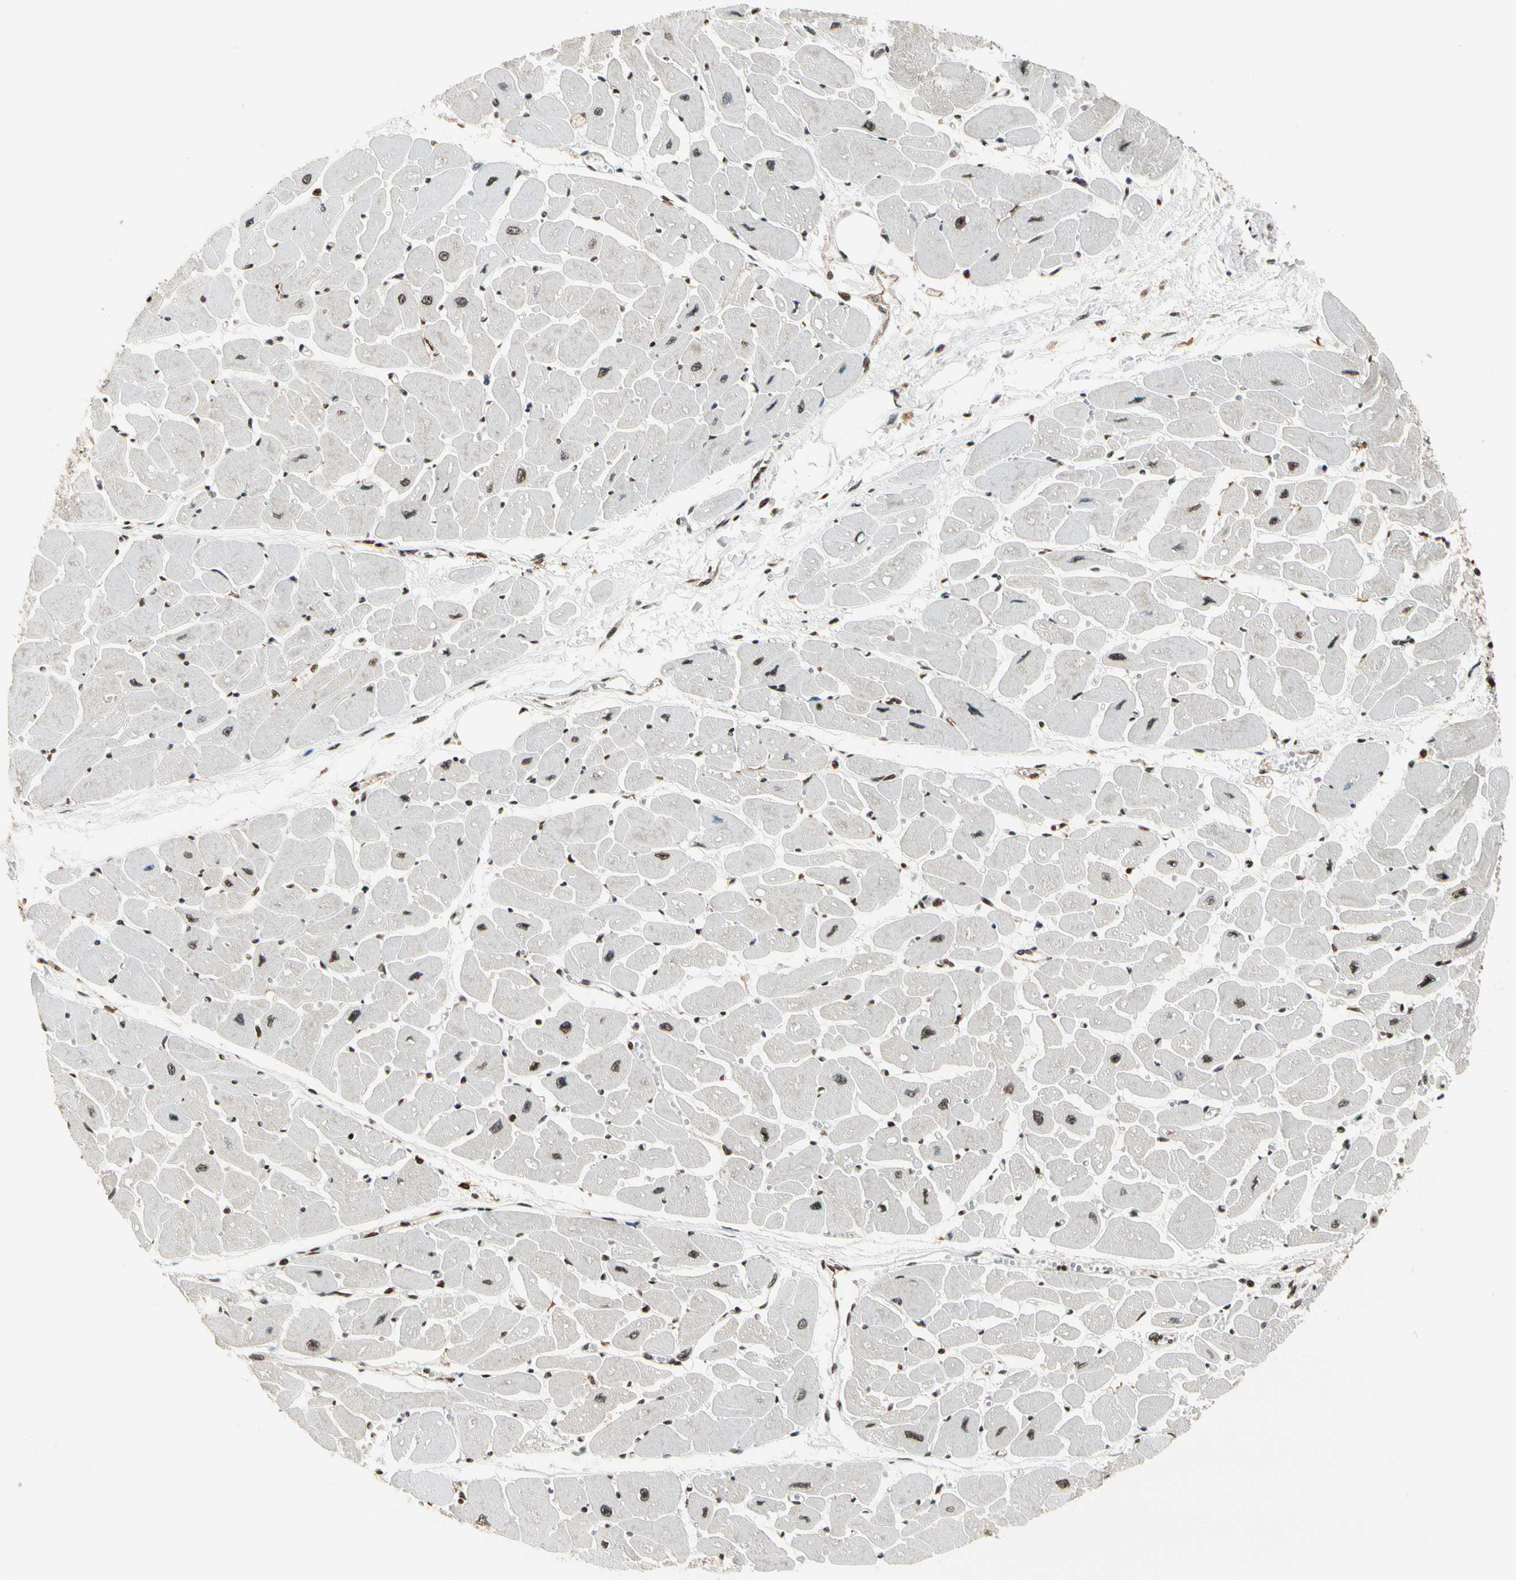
{"staining": {"intensity": "moderate", "quantity": "25%-75%", "location": "nuclear"}, "tissue": "heart muscle", "cell_type": "Cardiomyocytes", "image_type": "normal", "snomed": [{"axis": "morphology", "description": "Normal tissue, NOS"}, {"axis": "topography", "description": "Heart"}], "caption": "Immunohistochemical staining of benign human heart muscle displays moderate nuclear protein expression in approximately 25%-75% of cardiomyocytes. (IHC, brightfield microscopy, high magnification).", "gene": "FER", "patient": {"sex": "female", "age": 54}}